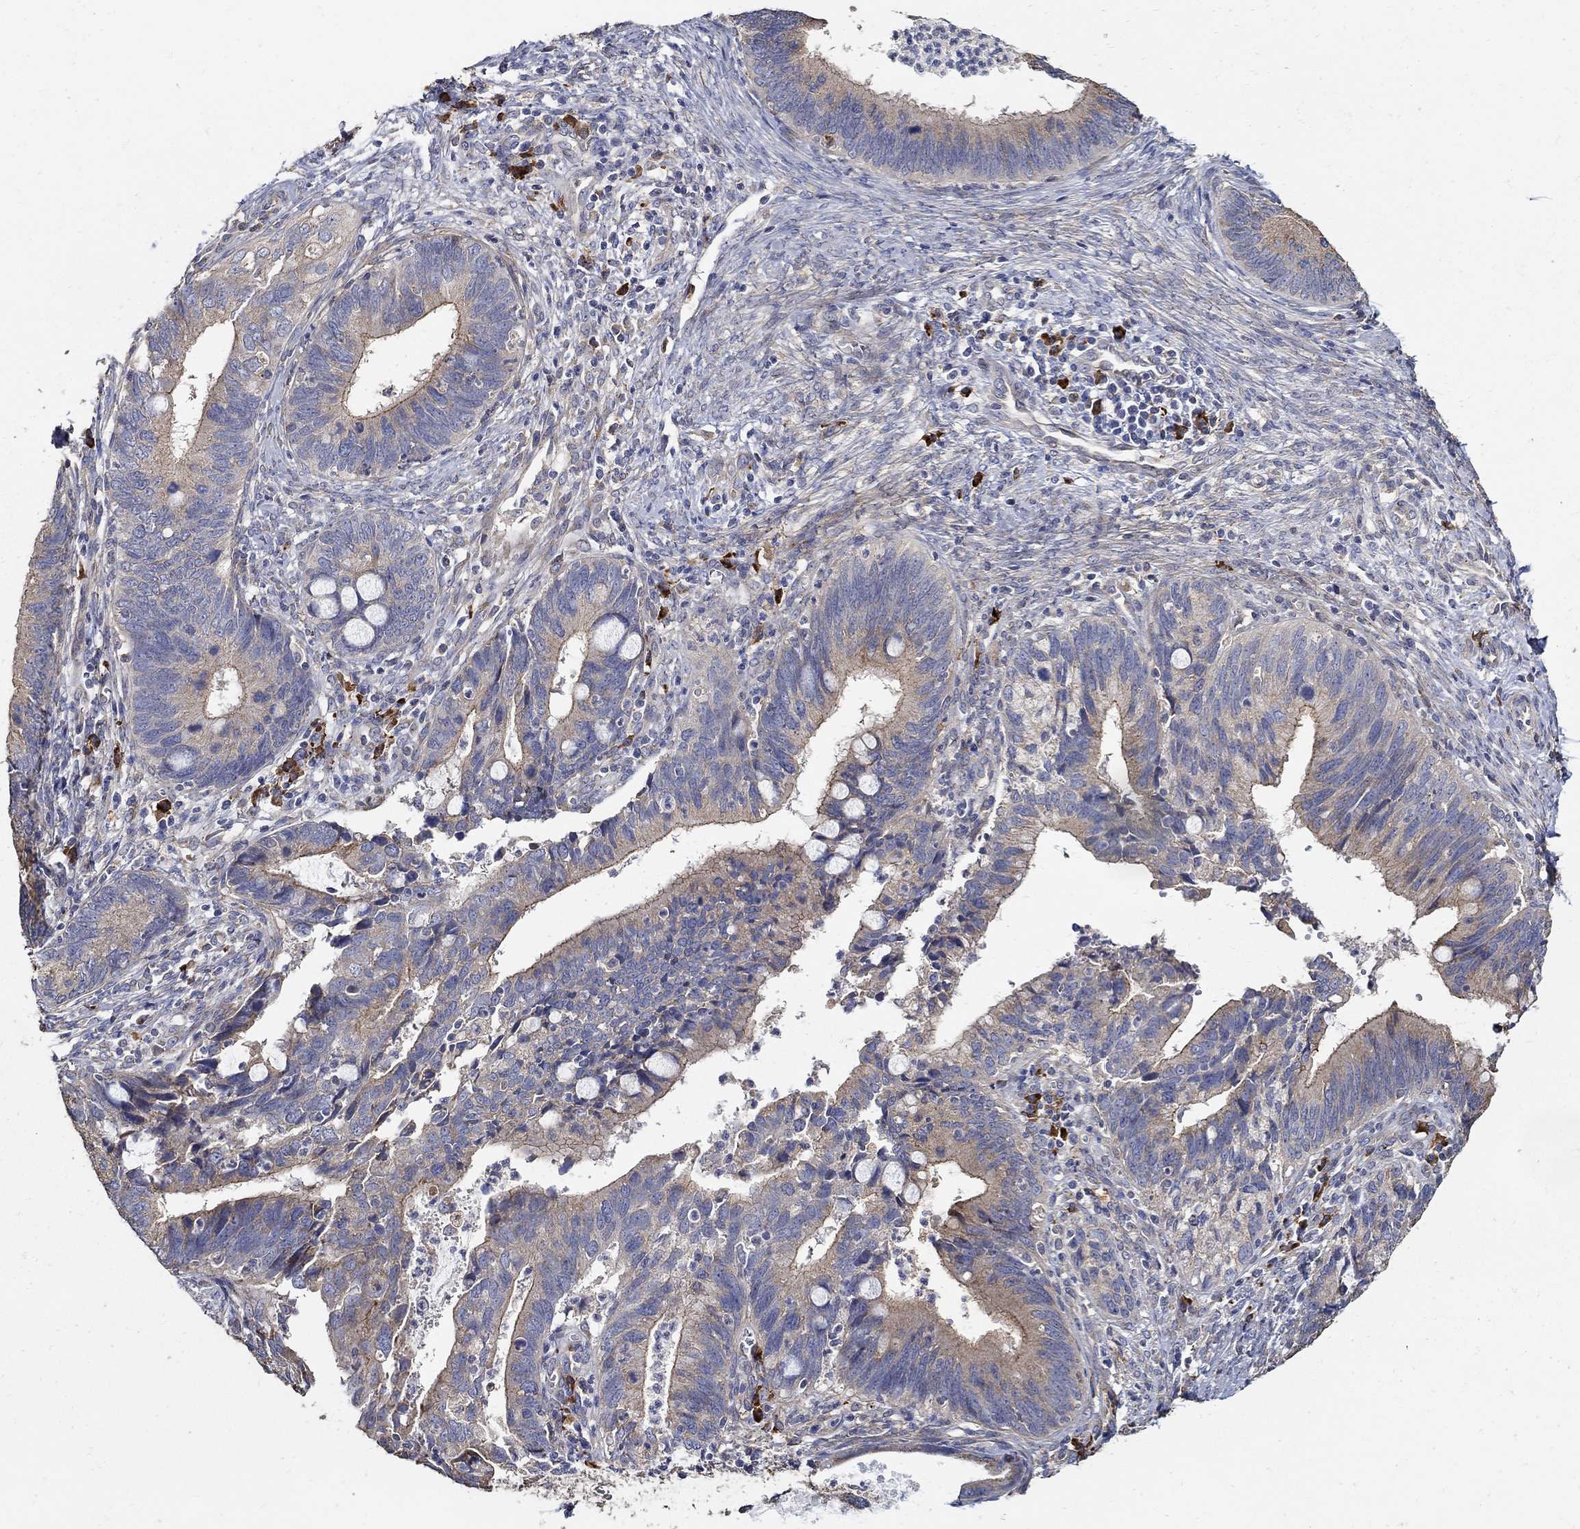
{"staining": {"intensity": "weak", "quantity": "25%-75%", "location": "cytoplasmic/membranous"}, "tissue": "cervical cancer", "cell_type": "Tumor cells", "image_type": "cancer", "snomed": [{"axis": "morphology", "description": "Adenocarcinoma, NOS"}, {"axis": "topography", "description": "Cervix"}], "caption": "The micrograph exhibits a brown stain indicating the presence of a protein in the cytoplasmic/membranous of tumor cells in adenocarcinoma (cervical).", "gene": "EMILIN3", "patient": {"sex": "female", "age": 42}}